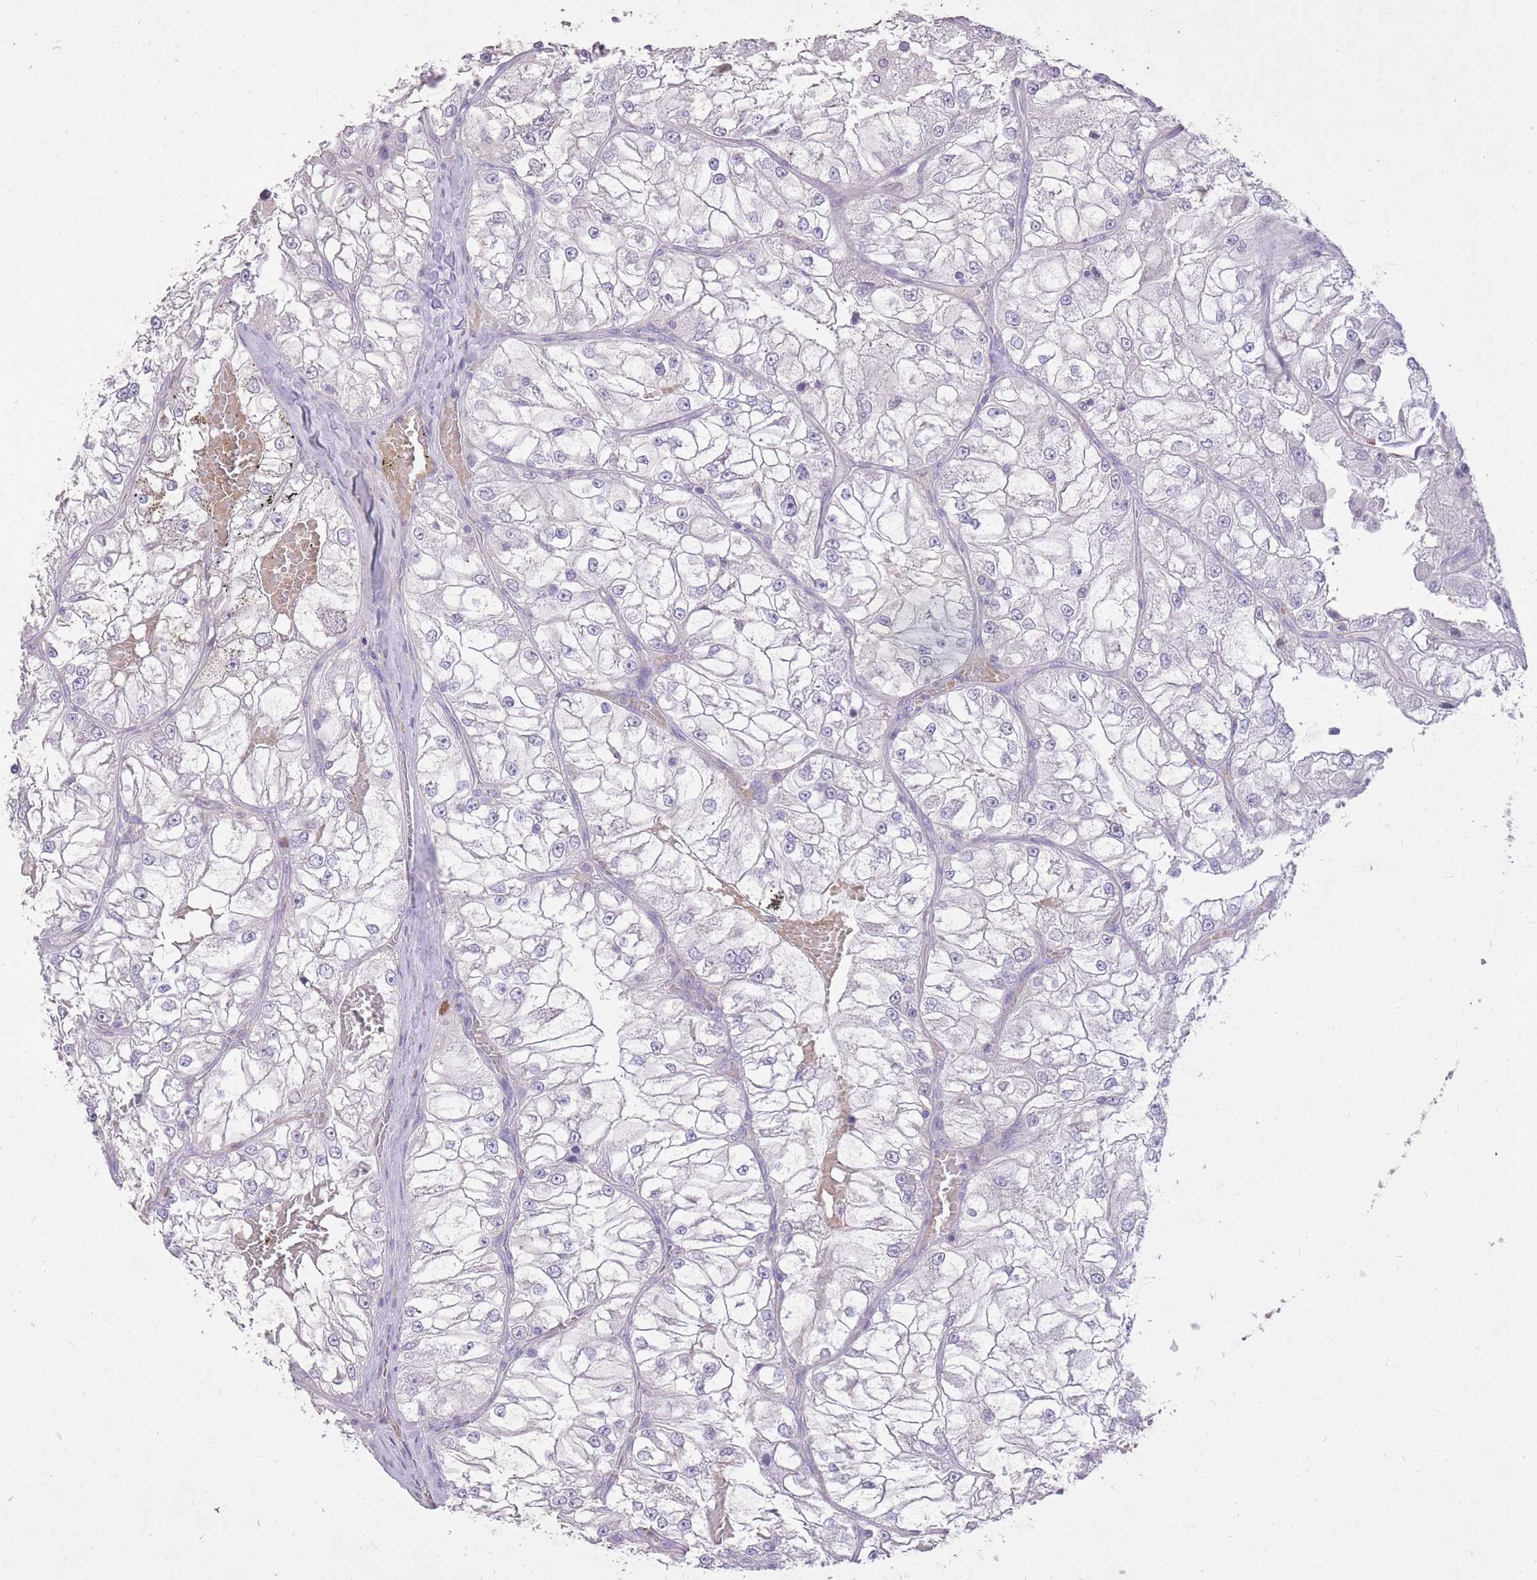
{"staining": {"intensity": "negative", "quantity": "none", "location": "none"}, "tissue": "renal cancer", "cell_type": "Tumor cells", "image_type": "cancer", "snomed": [{"axis": "morphology", "description": "Adenocarcinoma, NOS"}, {"axis": "topography", "description": "Kidney"}], "caption": "DAB immunohistochemical staining of human renal cancer (adenocarcinoma) demonstrates no significant staining in tumor cells.", "gene": "FRG2C", "patient": {"sex": "female", "age": 72}}